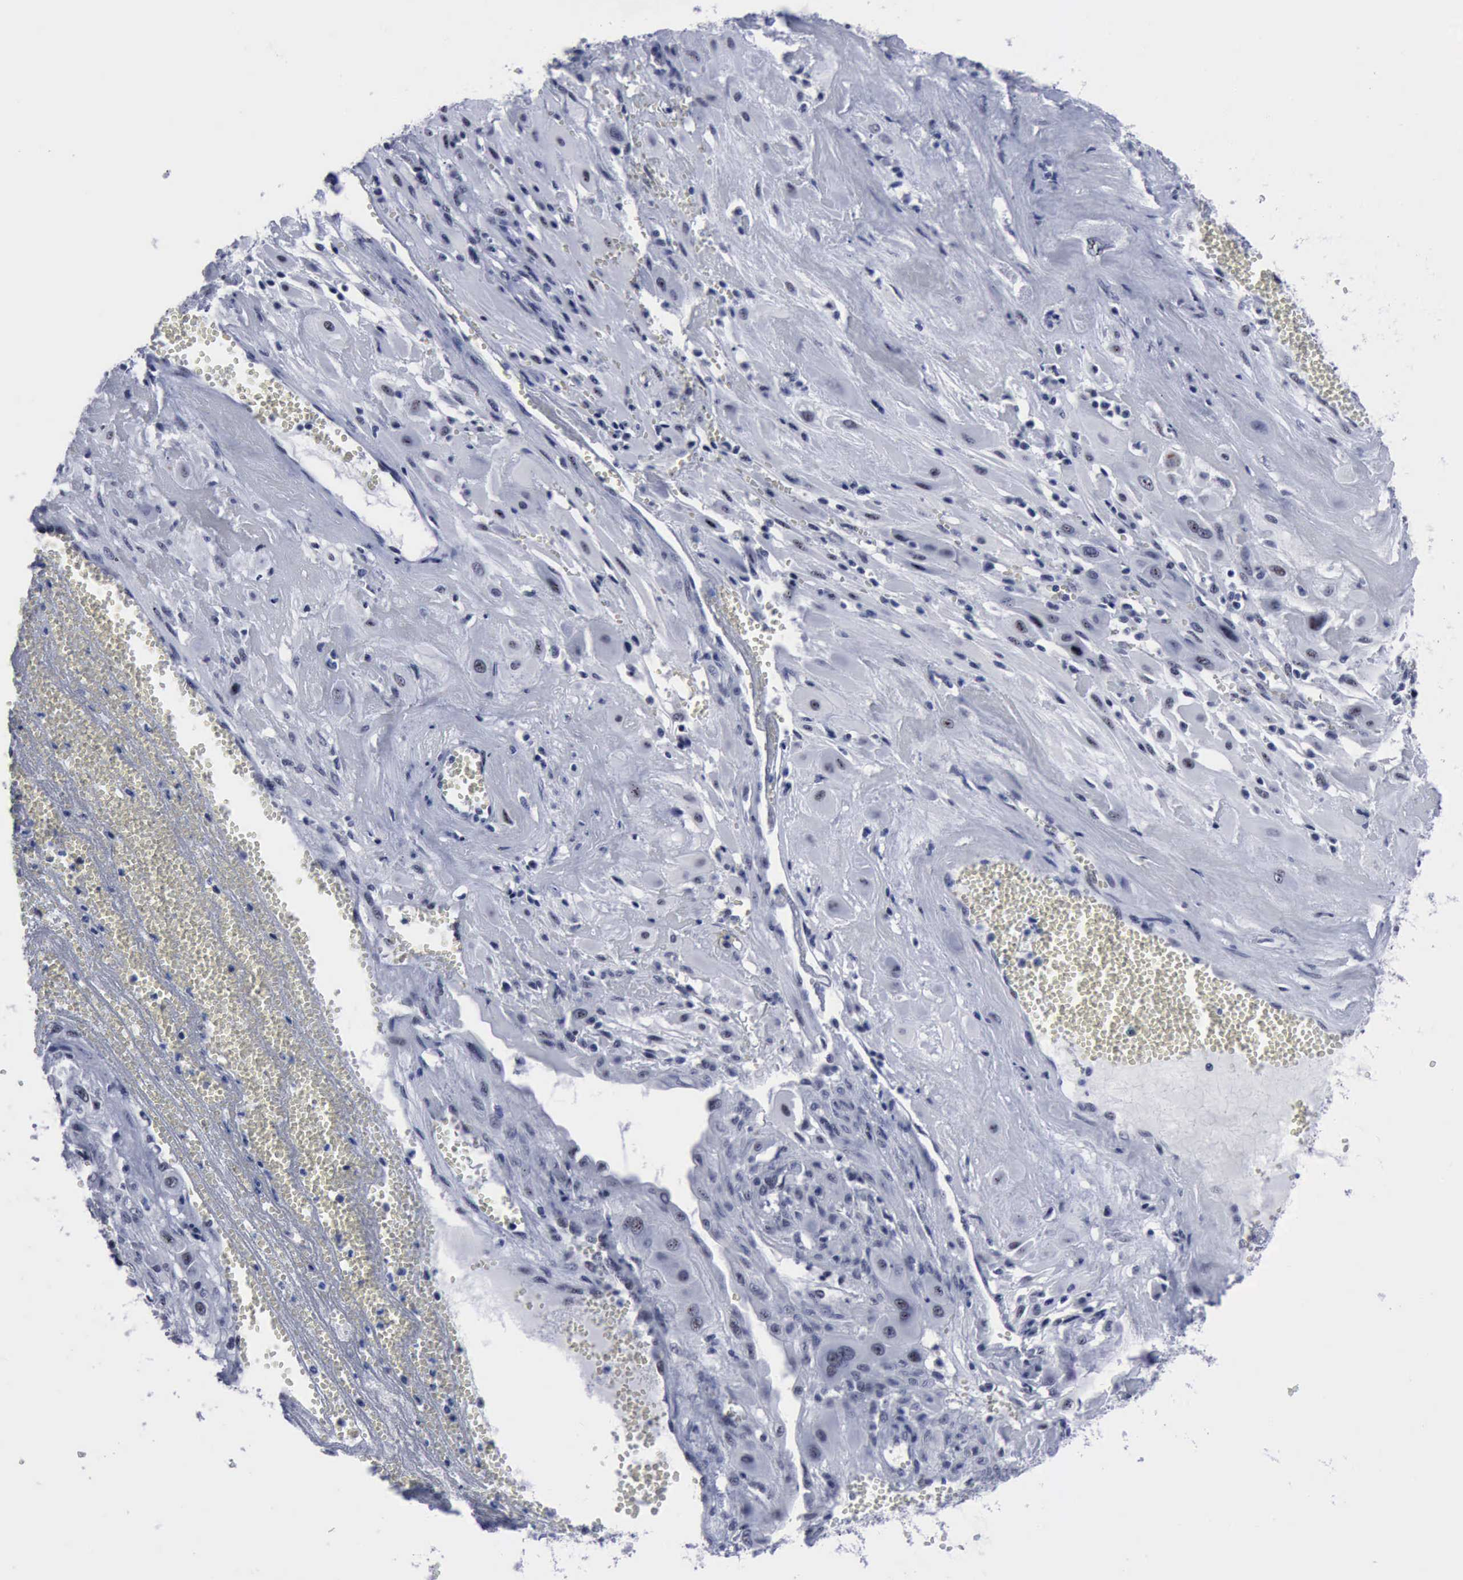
{"staining": {"intensity": "negative", "quantity": "none", "location": "none"}, "tissue": "cervical cancer", "cell_type": "Tumor cells", "image_type": "cancer", "snomed": [{"axis": "morphology", "description": "Squamous cell carcinoma, NOS"}, {"axis": "topography", "description": "Cervix"}], "caption": "This micrograph is of cervical cancer (squamous cell carcinoma) stained with immunohistochemistry (IHC) to label a protein in brown with the nuclei are counter-stained blue. There is no positivity in tumor cells.", "gene": "BRD1", "patient": {"sex": "female", "age": 34}}